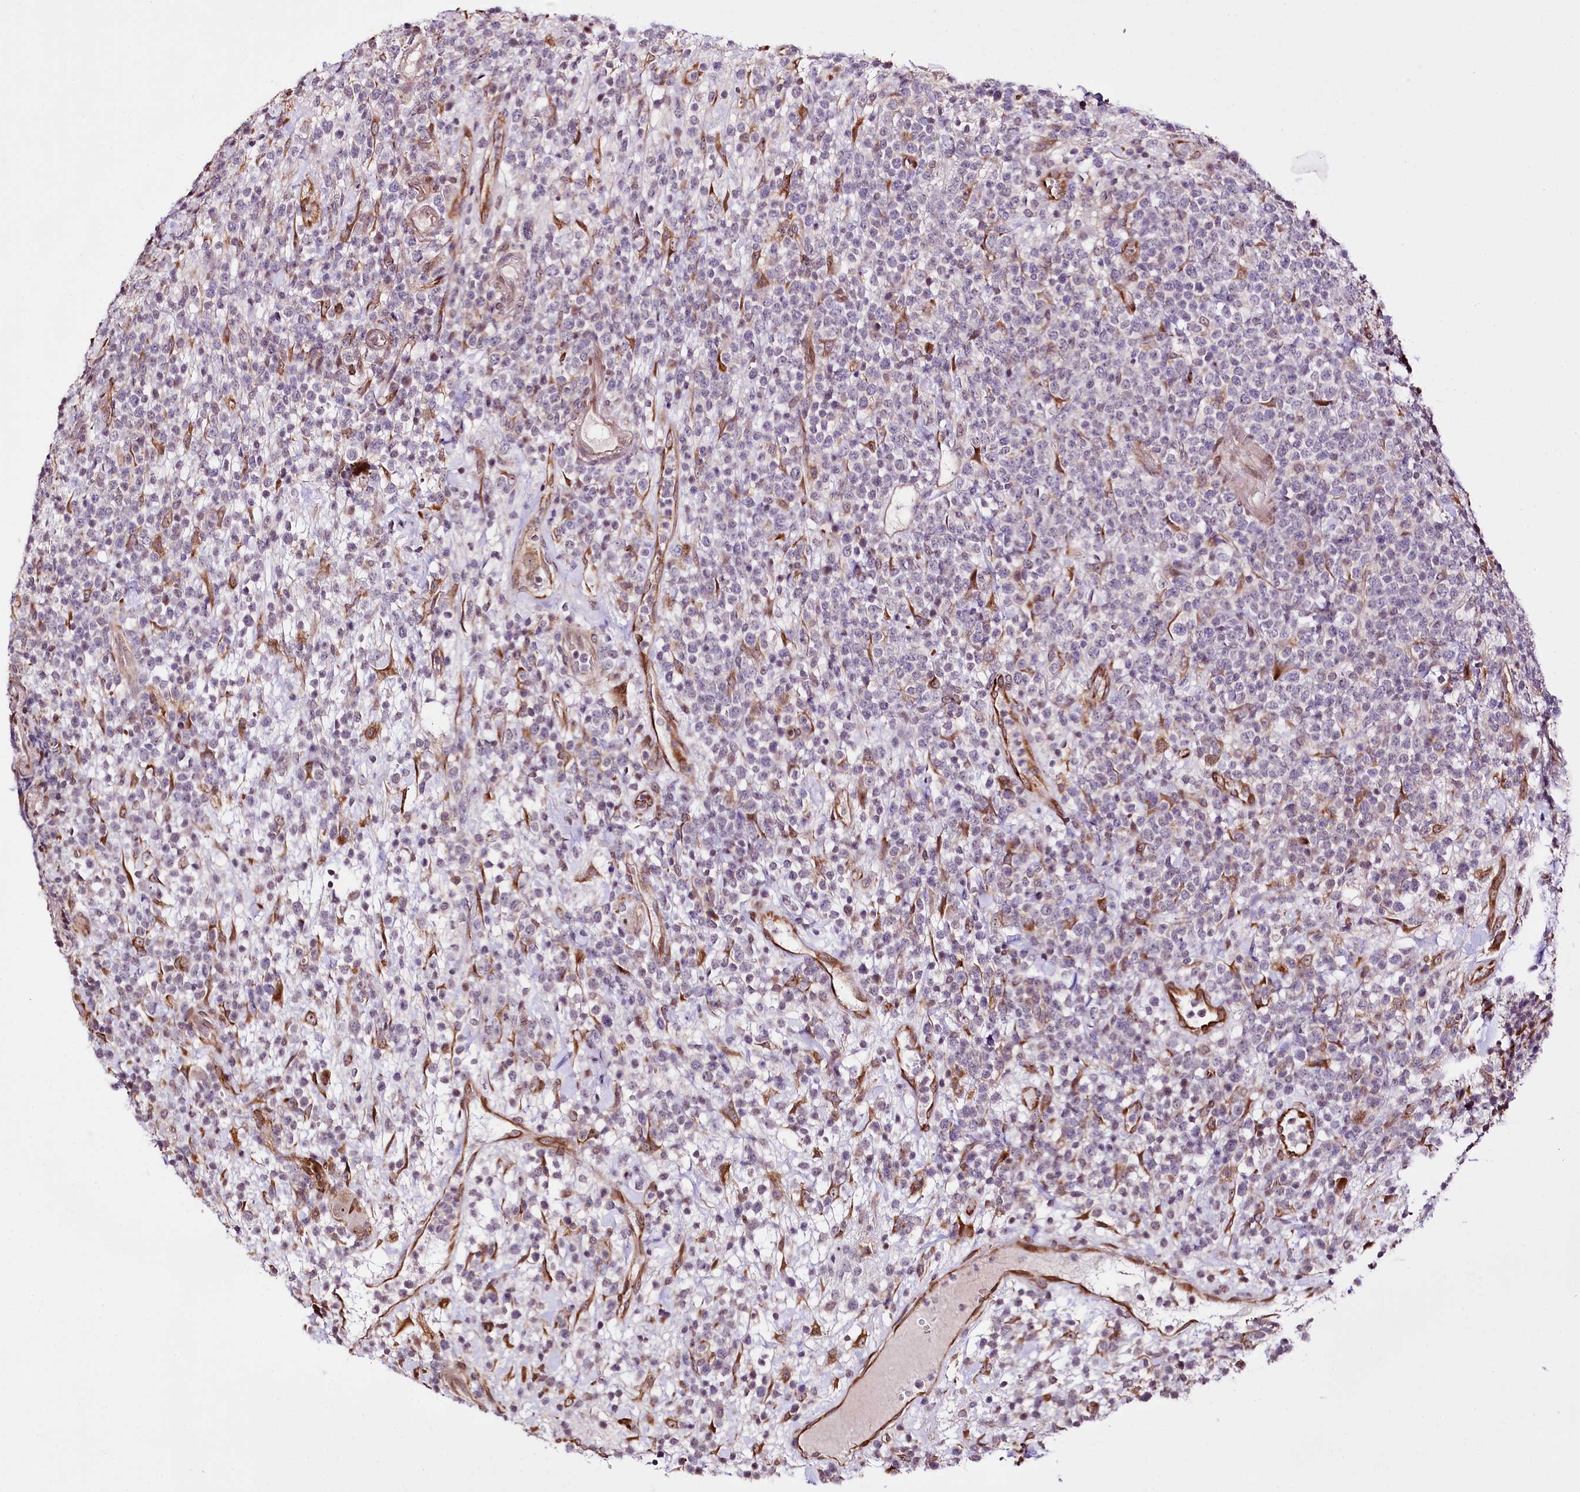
{"staining": {"intensity": "negative", "quantity": "none", "location": "none"}, "tissue": "lymphoma", "cell_type": "Tumor cells", "image_type": "cancer", "snomed": [{"axis": "morphology", "description": "Malignant lymphoma, non-Hodgkin's type, High grade"}, {"axis": "topography", "description": "Colon"}], "caption": "Tumor cells are negative for protein expression in human lymphoma.", "gene": "CUTC", "patient": {"sex": "female", "age": 53}}